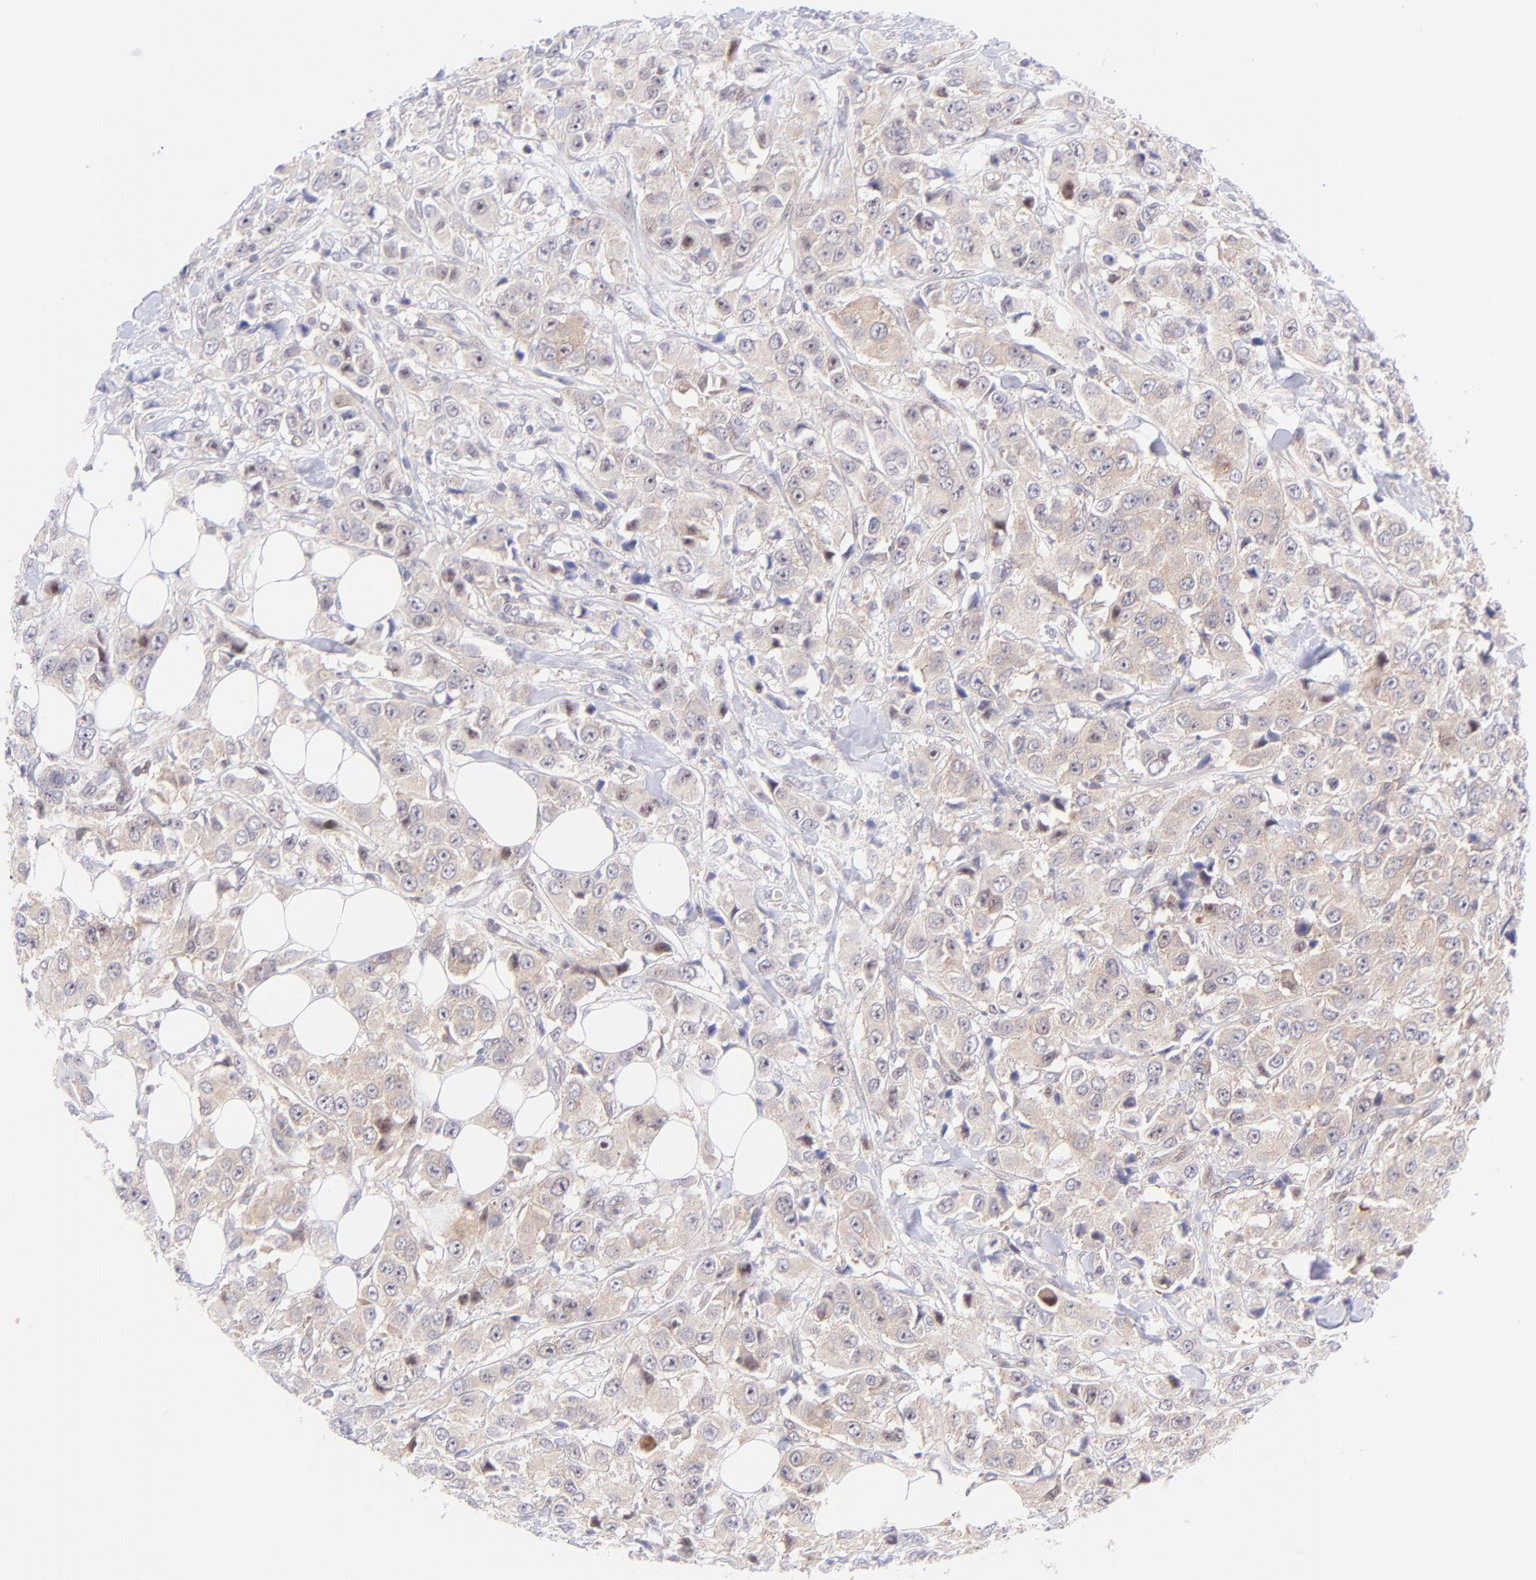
{"staining": {"intensity": "weak", "quantity": ">75%", "location": "cytoplasmic/membranous"}, "tissue": "breast cancer", "cell_type": "Tumor cells", "image_type": "cancer", "snomed": [{"axis": "morphology", "description": "Duct carcinoma"}, {"axis": "topography", "description": "Breast"}], "caption": "IHC of breast cancer (intraductal carcinoma) shows low levels of weak cytoplasmic/membranous expression in about >75% of tumor cells.", "gene": "PBDC1", "patient": {"sex": "female", "age": 58}}